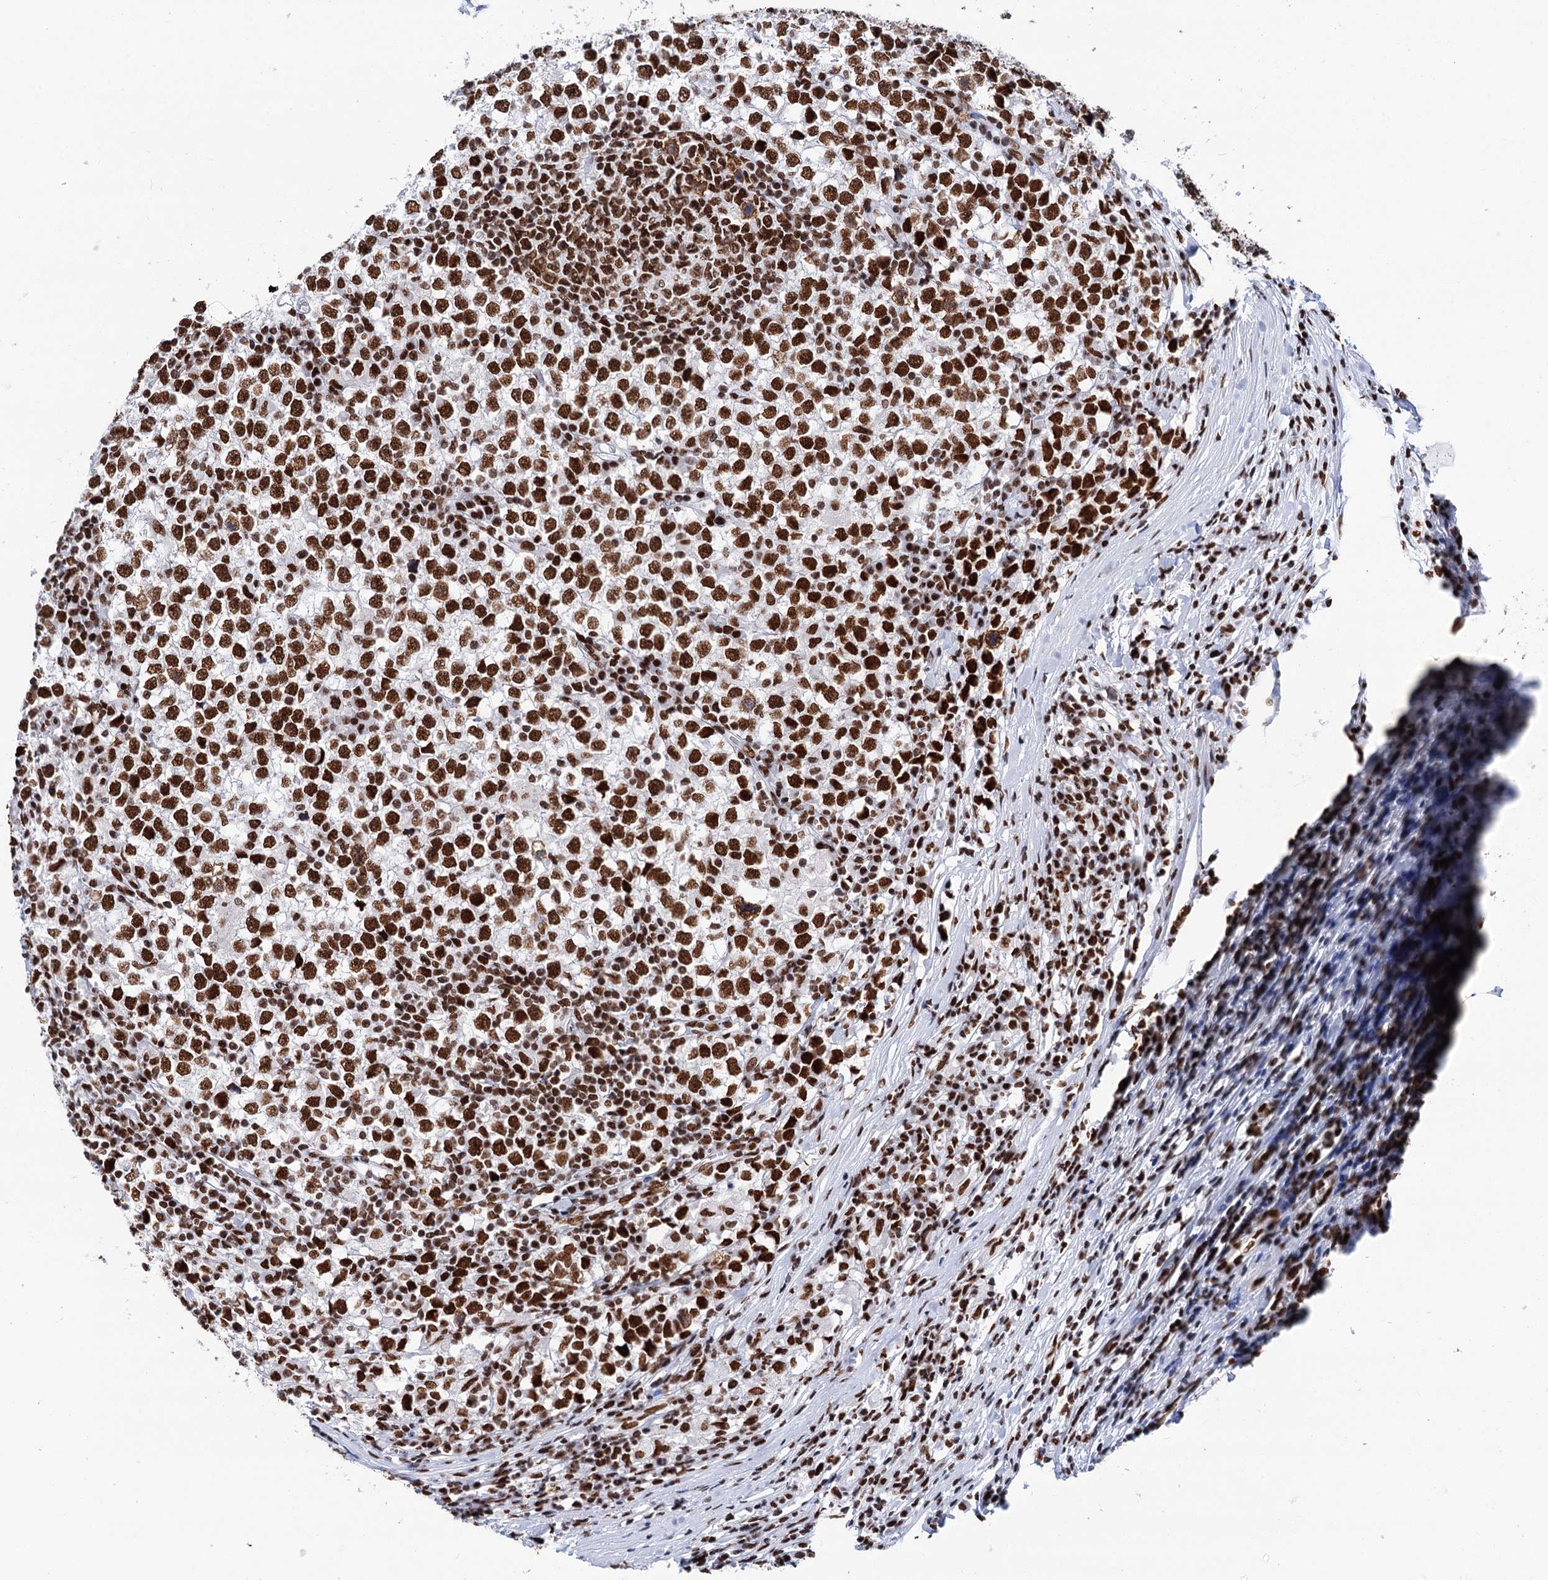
{"staining": {"intensity": "strong", "quantity": ">75%", "location": "nuclear"}, "tissue": "testis cancer", "cell_type": "Tumor cells", "image_type": "cancer", "snomed": [{"axis": "morphology", "description": "Seminoma, NOS"}, {"axis": "topography", "description": "Testis"}], "caption": "Immunohistochemical staining of human testis cancer reveals high levels of strong nuclear positivity in about >75% of tumor cells. (Brightfield microscopy of DAB IHC at high magnification).", "gene": "MATR3", "patient": {"sex": "male", "age": 65}}